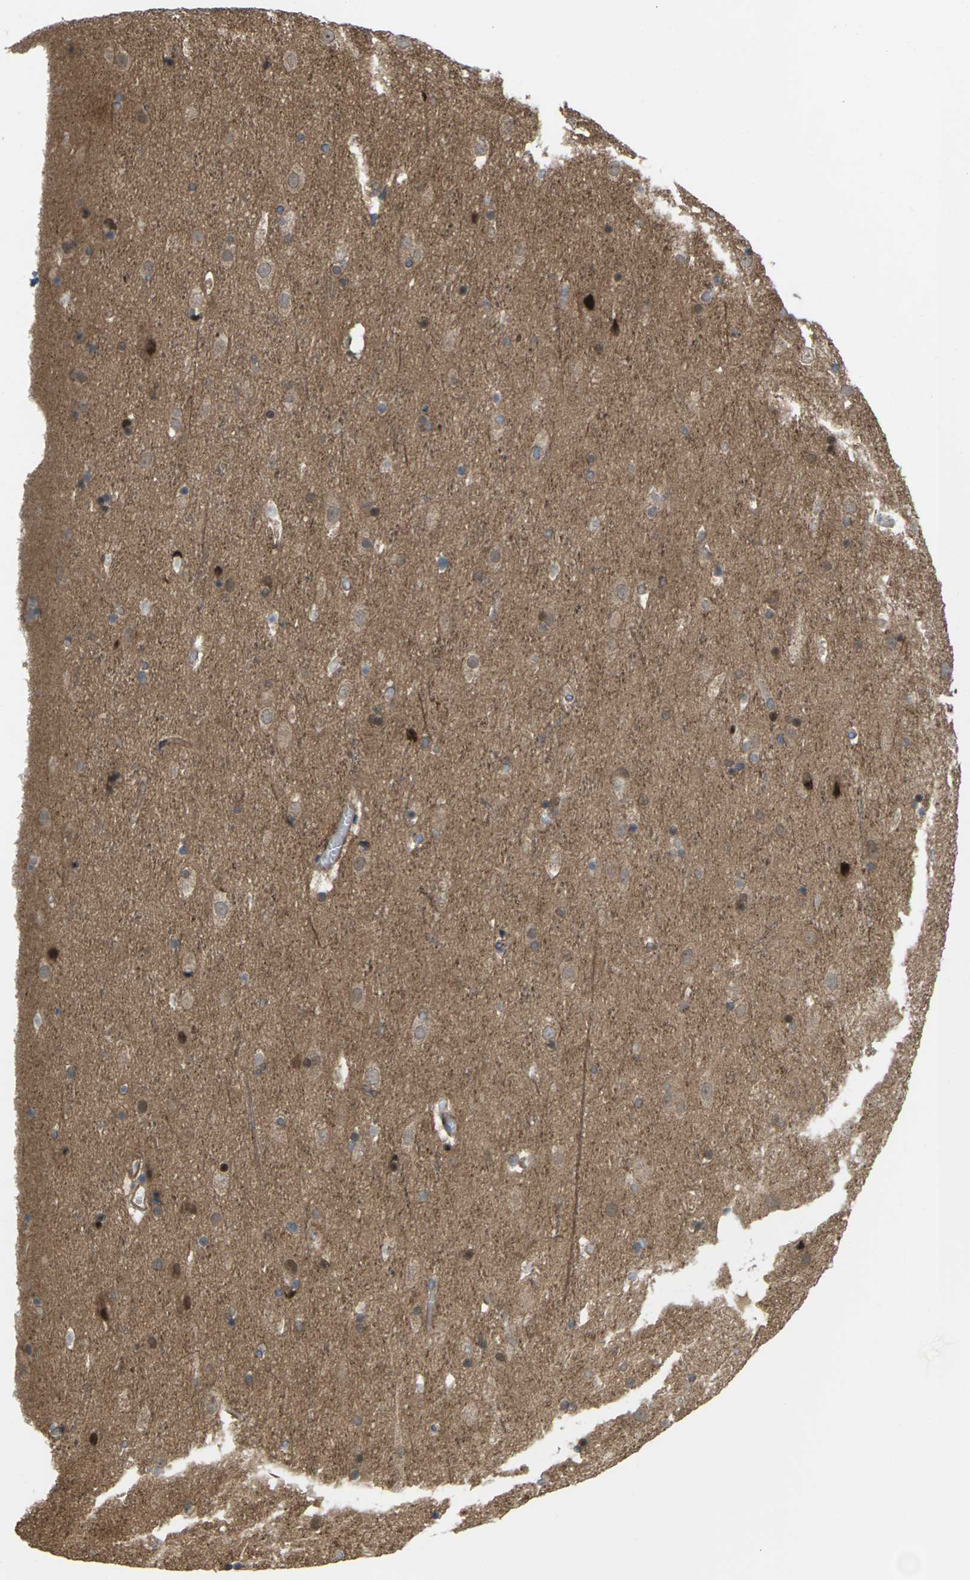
{"staining": {"intensity": "weak", "quantity": ">75%", "location": "cytoplasmic/membranous"}, "tissue": "cerebral cortex", "cell_type": "Endothelial cells", "image_type": "normal", "snomed": [{"axis": "morphology", "description": "Normal tissue, NOS"}, {"axis": "topography", "description": "Cerebral cortex"}], "caption": "This micrograph reveals immunohistochemistry (IHC) staining of unremarkable human cerebral cortex, with low weak cytoplasmic/membranous staining in approximately >75% of endothelial cells.", "gene": "ROBO1", "patient": {"sex": "male", "age": 45}}